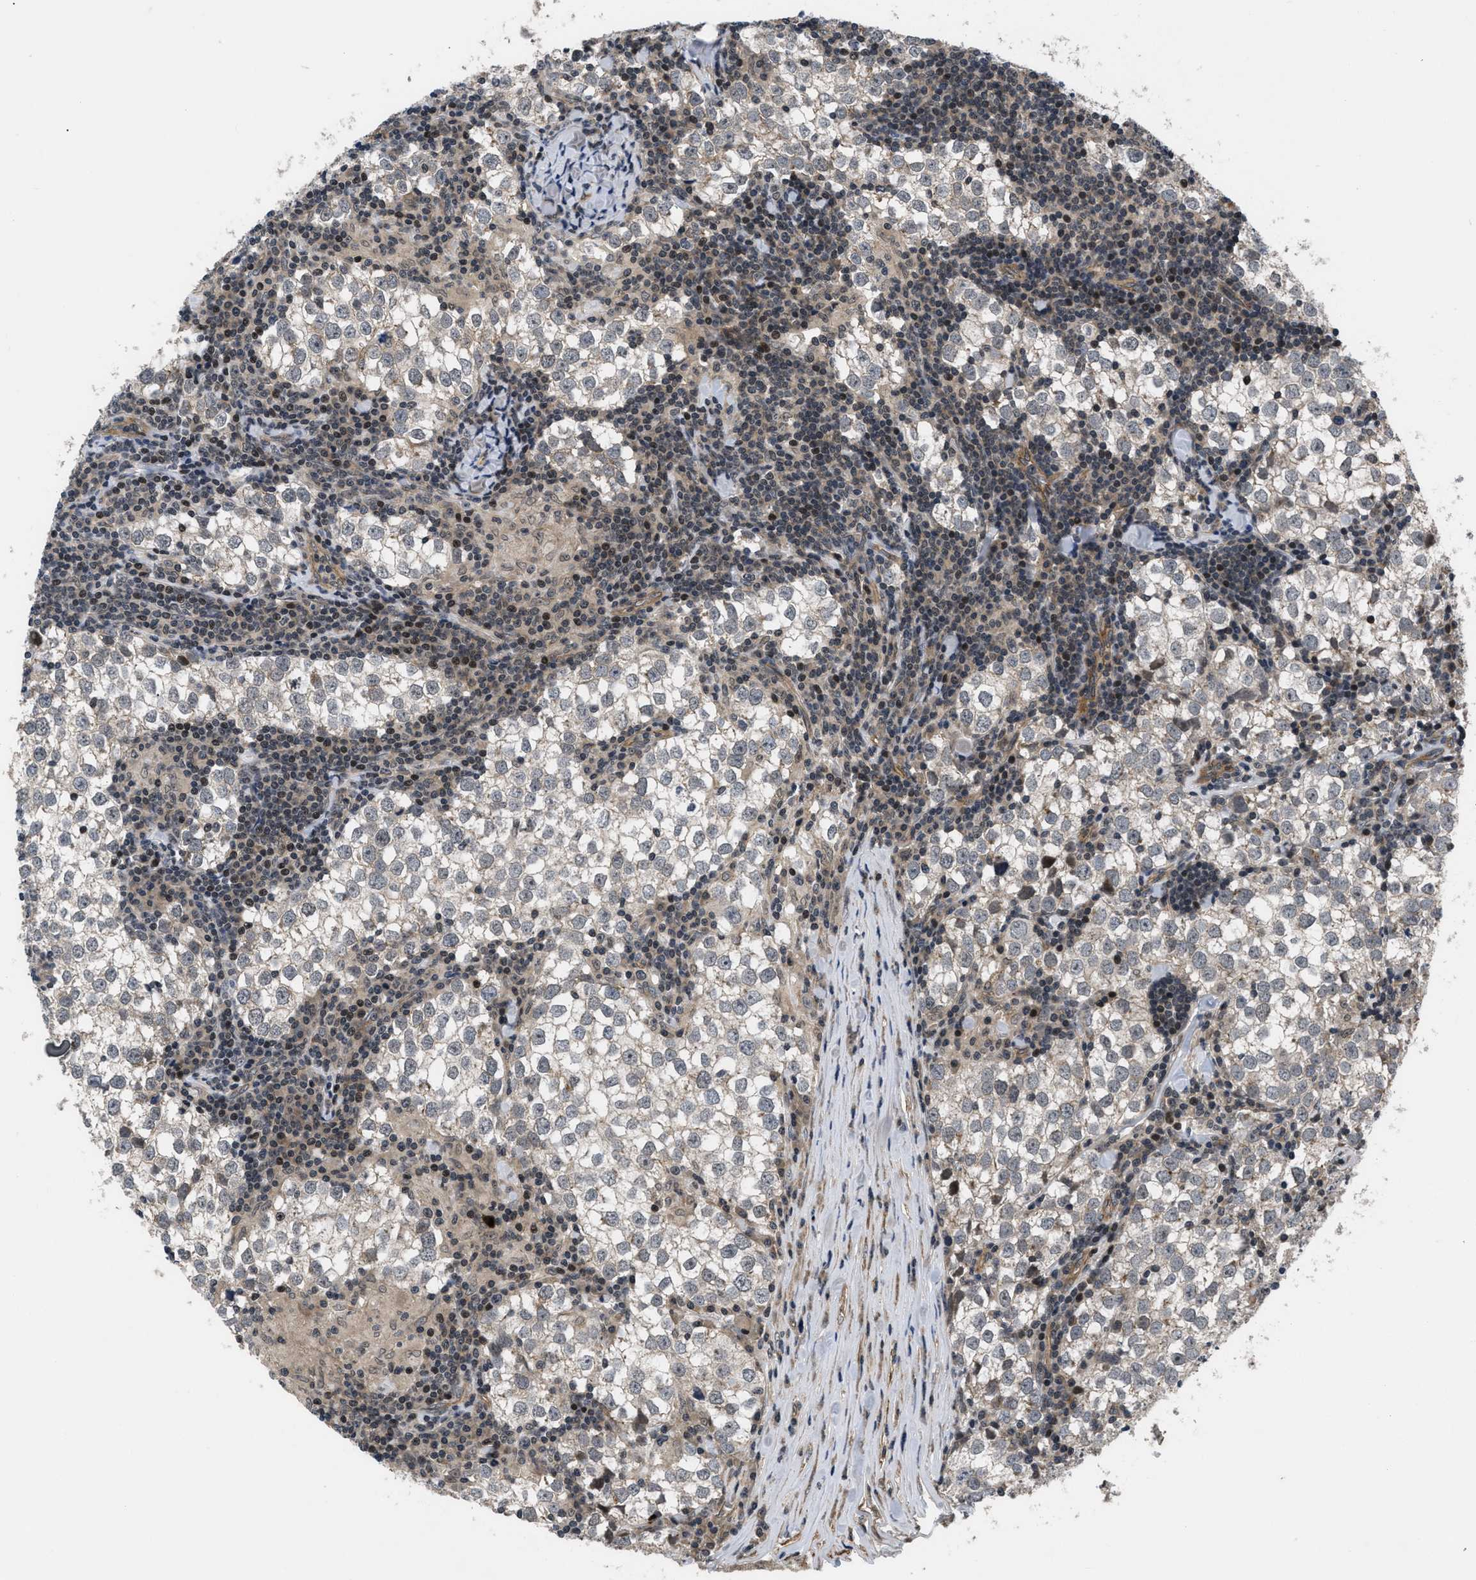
{"staining": {"intensity": "weak", "quantity": "<25%", "location": "cytoplasmic/membranous"}, "tissue": "testis cancer", "cell_type": "Tumor cells", "image_type": "cancer", "snomed": [{"axis": "morphology", "description": "Seminoma, NOS"}, {"axis": "morphology", "description": "Carcinoma, Embryonal, NOS"}, {"axis": "topography", "description": "Testis"}], "caption": "The histopathology image reveals no significant positivity in tumor cells of testis embryonal carcinoma. (DAB immunohistochemistry (IHC), high magnification).", "gene": "DNAJC14", "patient": {"sex": "male", "age": 36}}